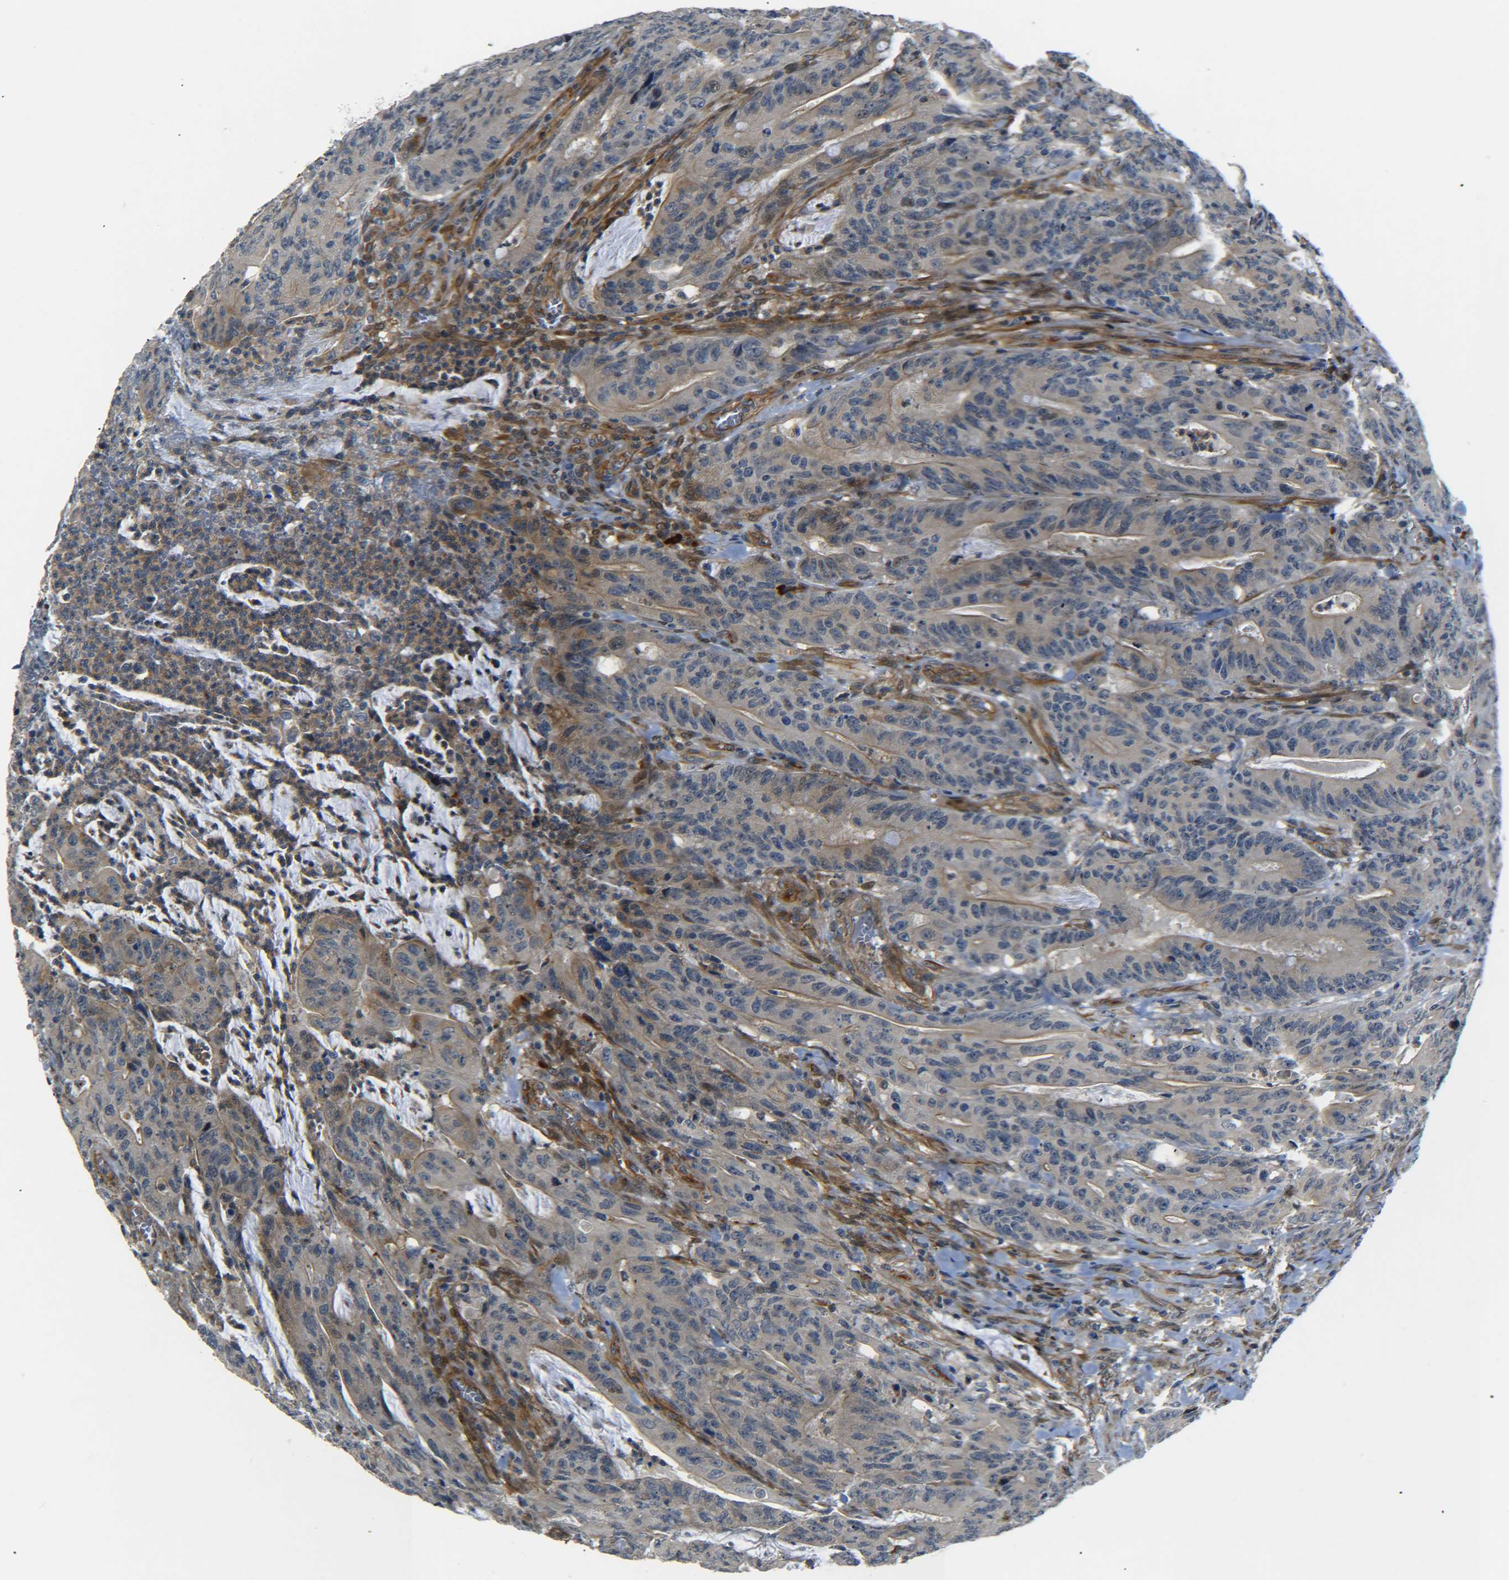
{"staining": {"intensity": "weak", "quantity": ">75%", "location": "cytoplasmic/membranous"}, "tissue": "colorectal cancer", "cell_type": "Tumor cells", "image_type": "cancer", "snomed": [{"axis": "morphology", "description": "Adenocarcinoma, NOS"}, {"axis": "topography", "description": "Colon"}], "caption": "Weak cytoplasmic/membranous protein positivity is seen in approximately >75% of tumor cells in colorectal adenocarcinoma.", "gene": "MEIS1", "patient": {"sex": "male", "age": 45}}